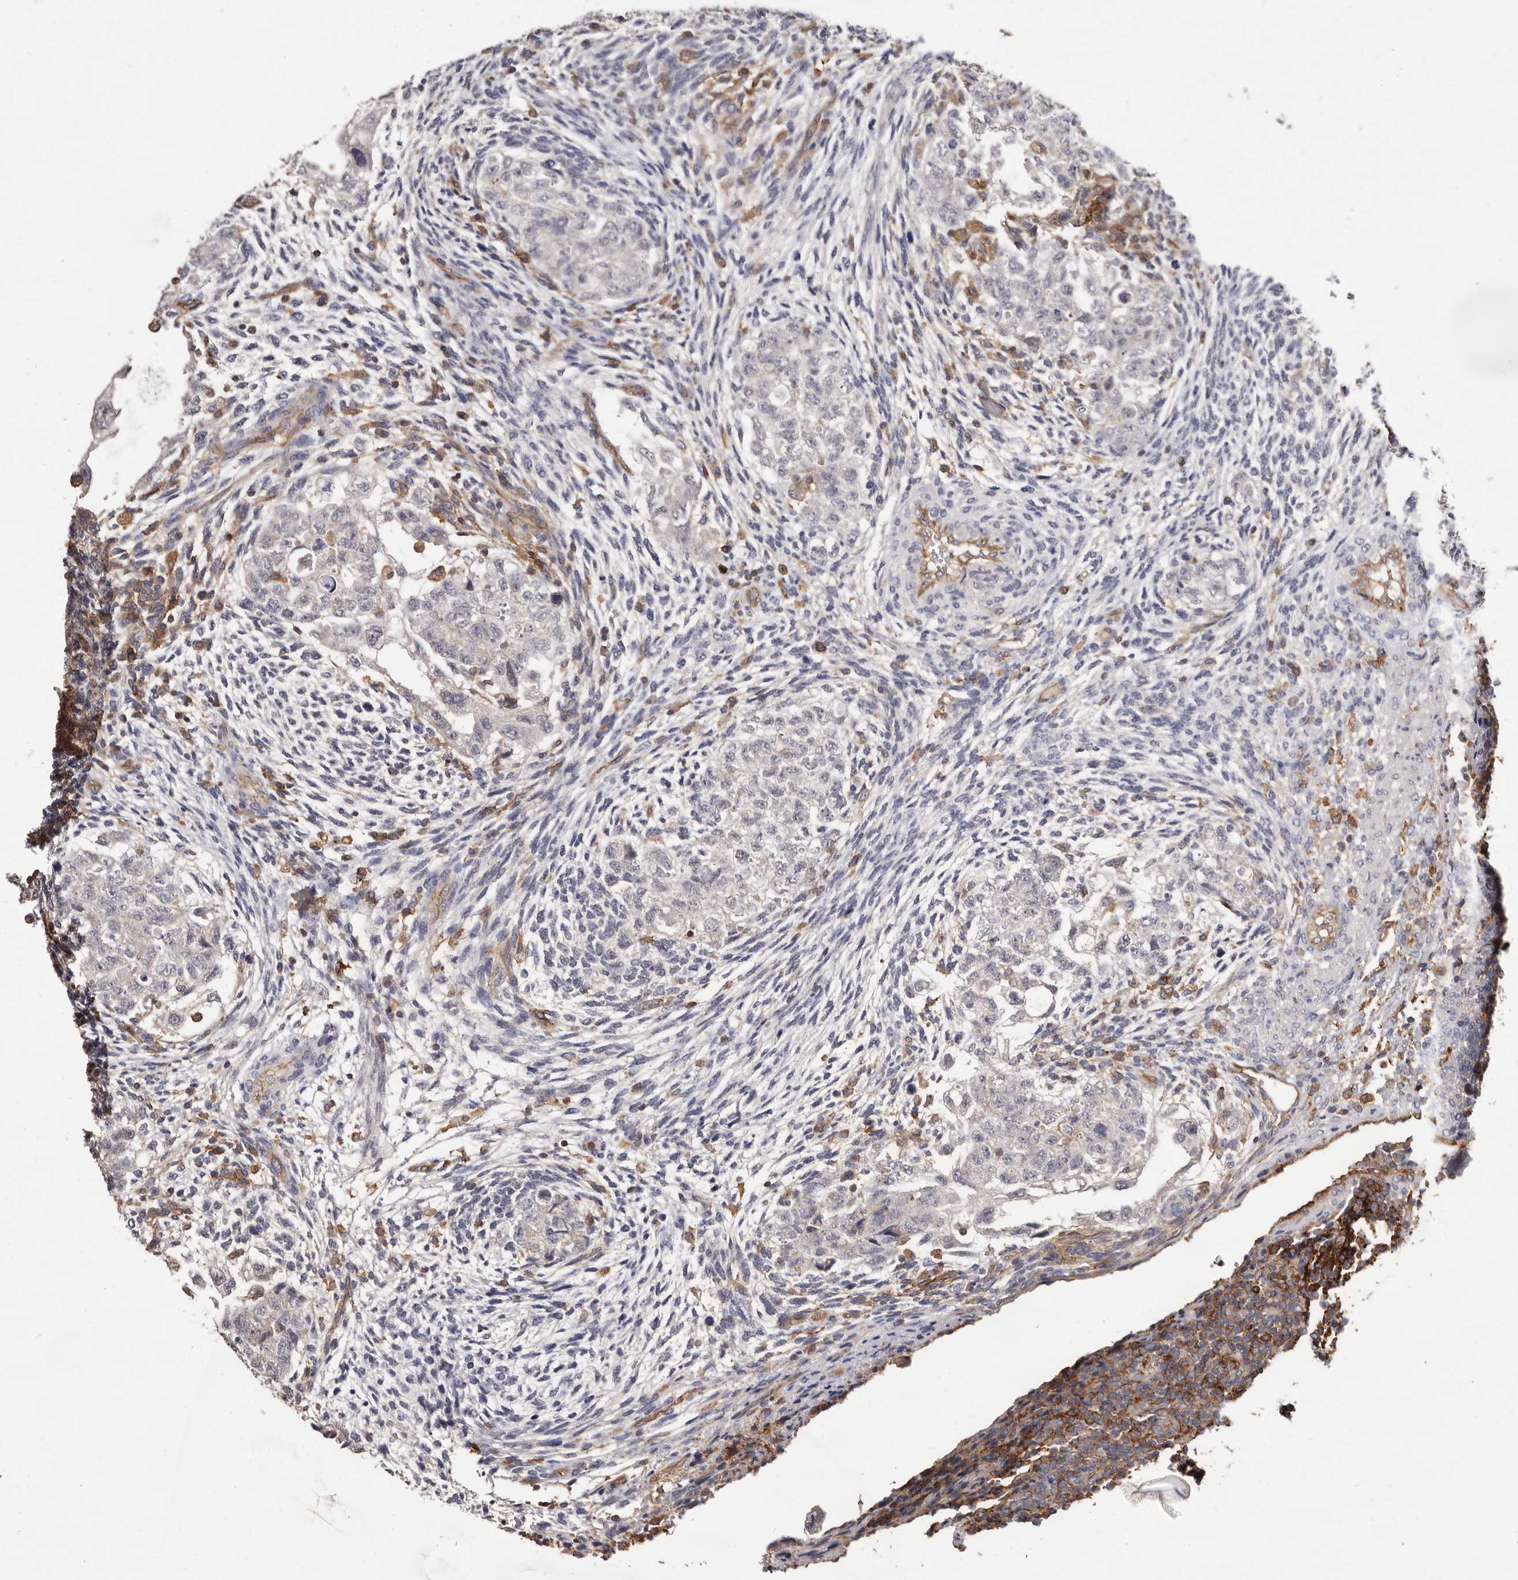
{"staining": {"intensity": "negative", "quantity": "none", "location": "none"}, "tissue": "testis cancer", "cell_type": "Tumor cells", "image_type": "cancer", "snomed": [{"axis": "morphology", "description": "Normal tissue, NOS"}, {"axis": "morphology", "description": "Carcinoma, Embryonal, NOS"}, {"axis": "topography", "description": "Testis"}], "caption": "Immunohistochemistry of testis cancer reveals no positivity in tumor cells. Nuclei are stained in blue.", "gene": "MMACHC", "patient": {"sex": "male", "age": 36}}